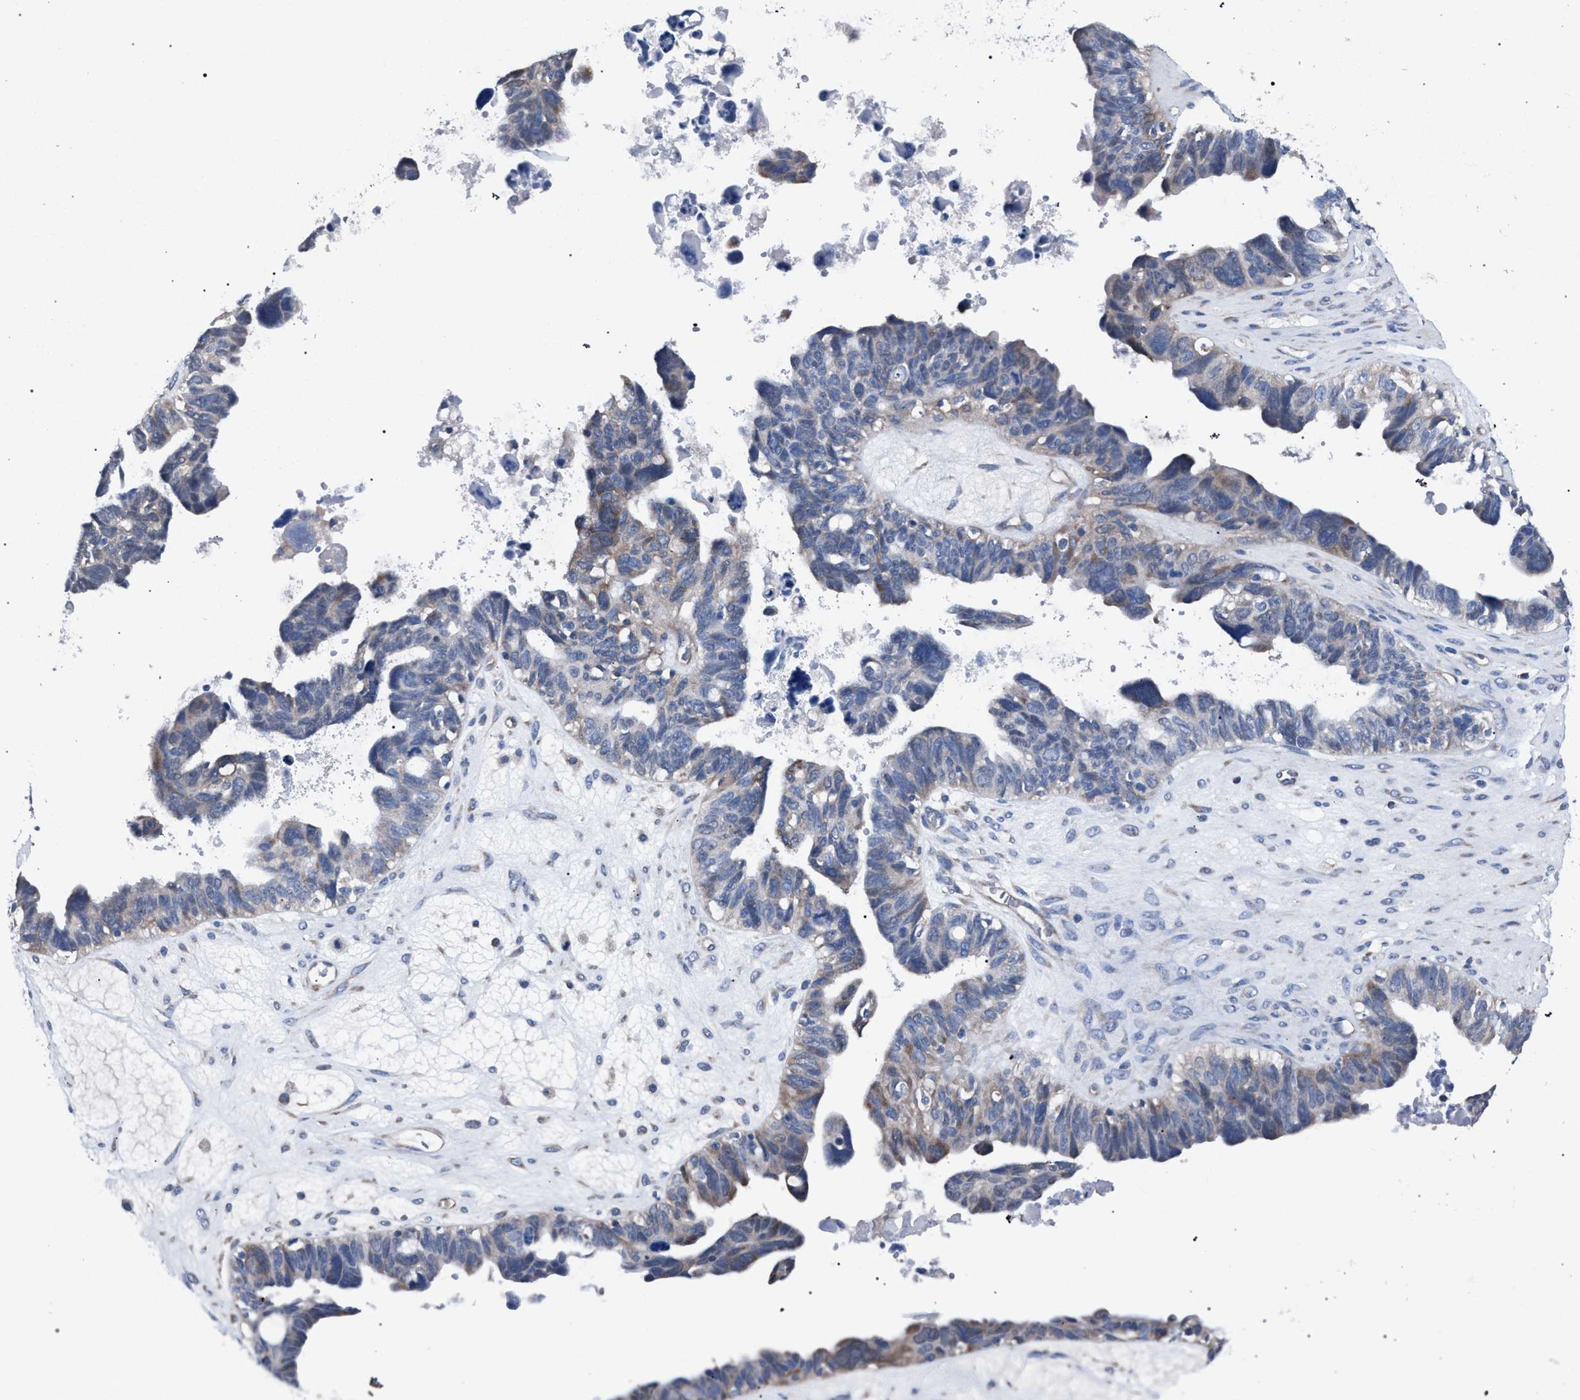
{"staining": {"intensity": "weak", "quantity": "<25%", "location": "cytoplasmic/membranous"}, "tissue": "ovarian cancer", "cell_type": "Tumor cells", "image_type": "cancer", "snomed": [{"axis": "morphology", "description": "Cystadenocarcinoma, serous, NOS"}, {"axis": "topography", "description": "Ovary"}], "caption": "An image of human serous cystadenocarcinoma (ovarian) is negative for staining in tumor cells.", "gene": "CRYZ", "patient": {"sex": "female", "age": 79}}